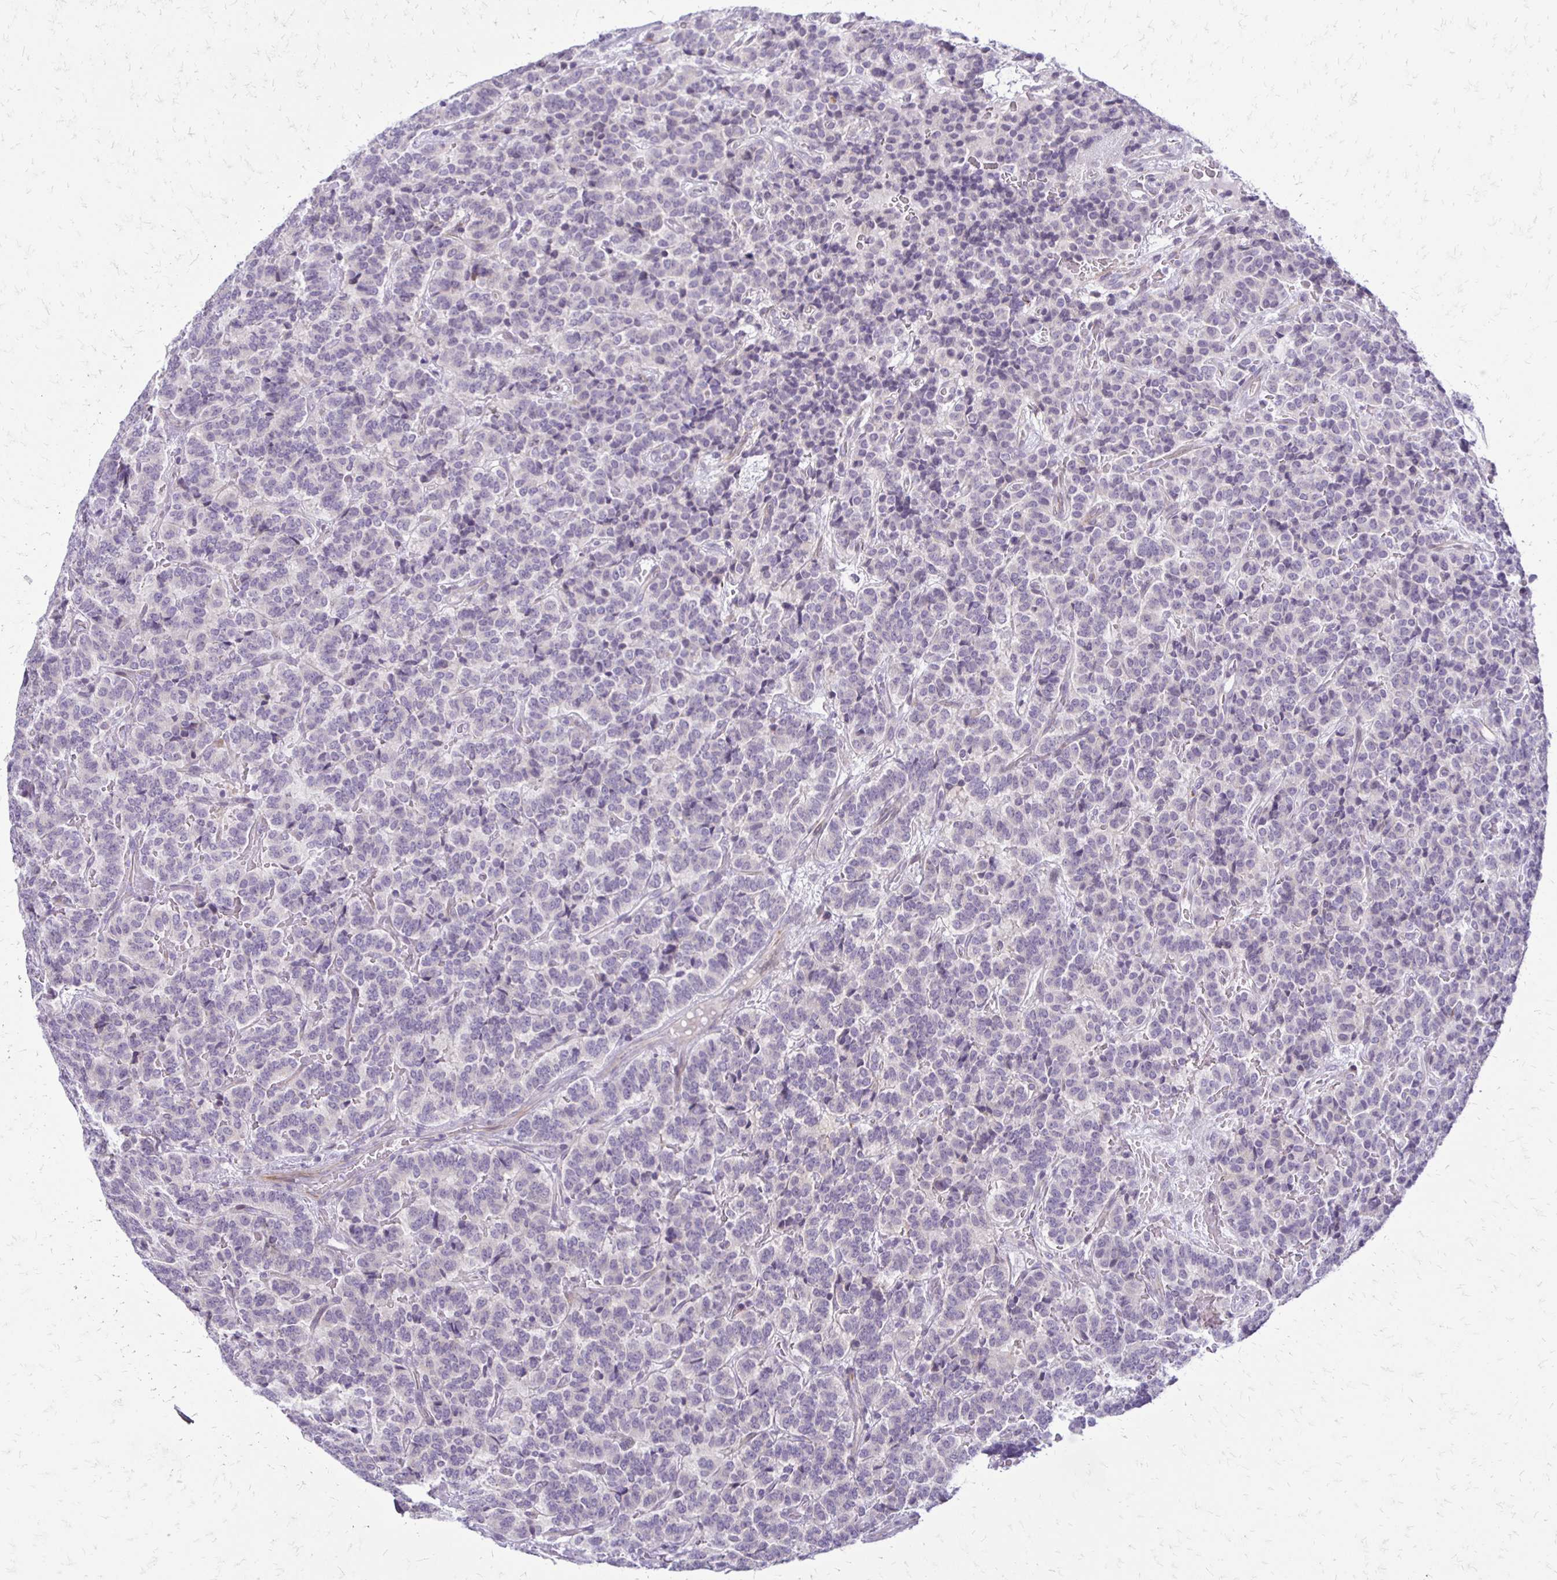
{"staining": {"intensity": "negative", "quantity": "none", "location": "none"}, "tissue": "carcinoid", "cell_type": "Tumor cells", "image_type": "cancer", "snomed": [{"axis": "morphology", "description": "Carcinoid, malignant, NOS"}, {"axis": "topography", "description": "Pancreas"}], "caption": "Image shows no significant protein expression in tumor cells of carcinoid. (Brightfield microscopy of DAB (3,3'-diaminobenzidine) immunohistochemistry at high magnification).", "gene": "EPYC", "patient": {"sex": "male", "age": 36}}